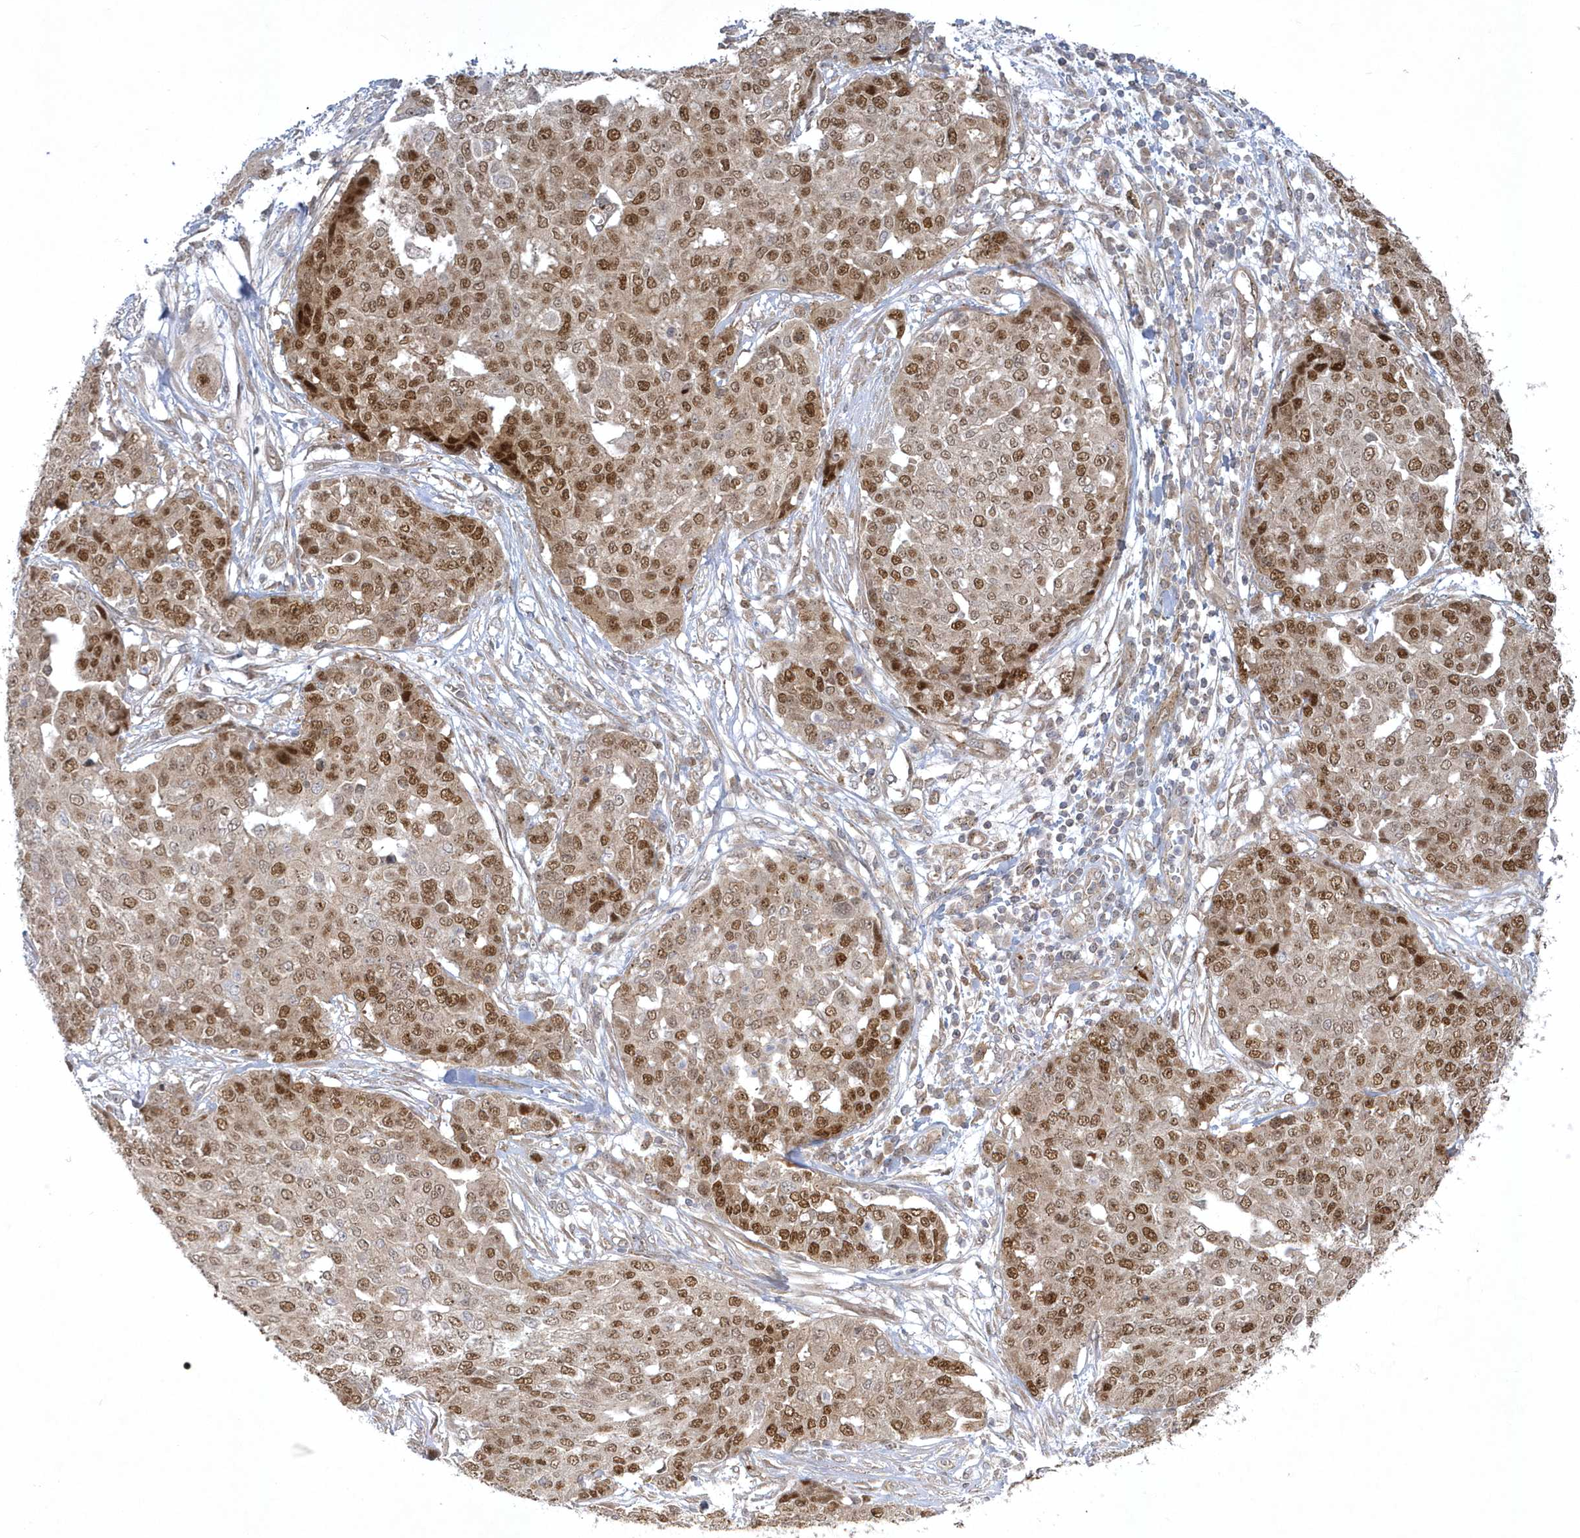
{"staining": {"intensity": "moderate", "quantity": ">75%", "location": "nuclear"}, "tissue": "ovarian cancer", "cell_type": "Tumor cells", "image_type": "cancer", "snomed": [{"axis": "morphology", "description": "Cystadenocarcinoma, serous, NOS"}, {"axis": "topography", "description": "Soft tissue"}, {"axis": "topography", "description": "Ovary"}], "caption": "Moderate nuclear expression is appreciated in approximately >75% of tumor cells in serous cystadenocarcinoma (ovarian). (Stains: DAB (3,3'-diaminobenzidine) in brown, nuclei in blue, Microscopy: brightfield microscopy at high magnification).", "gene": "NAF1", "patient": {"sex": "female", "age": 57}}